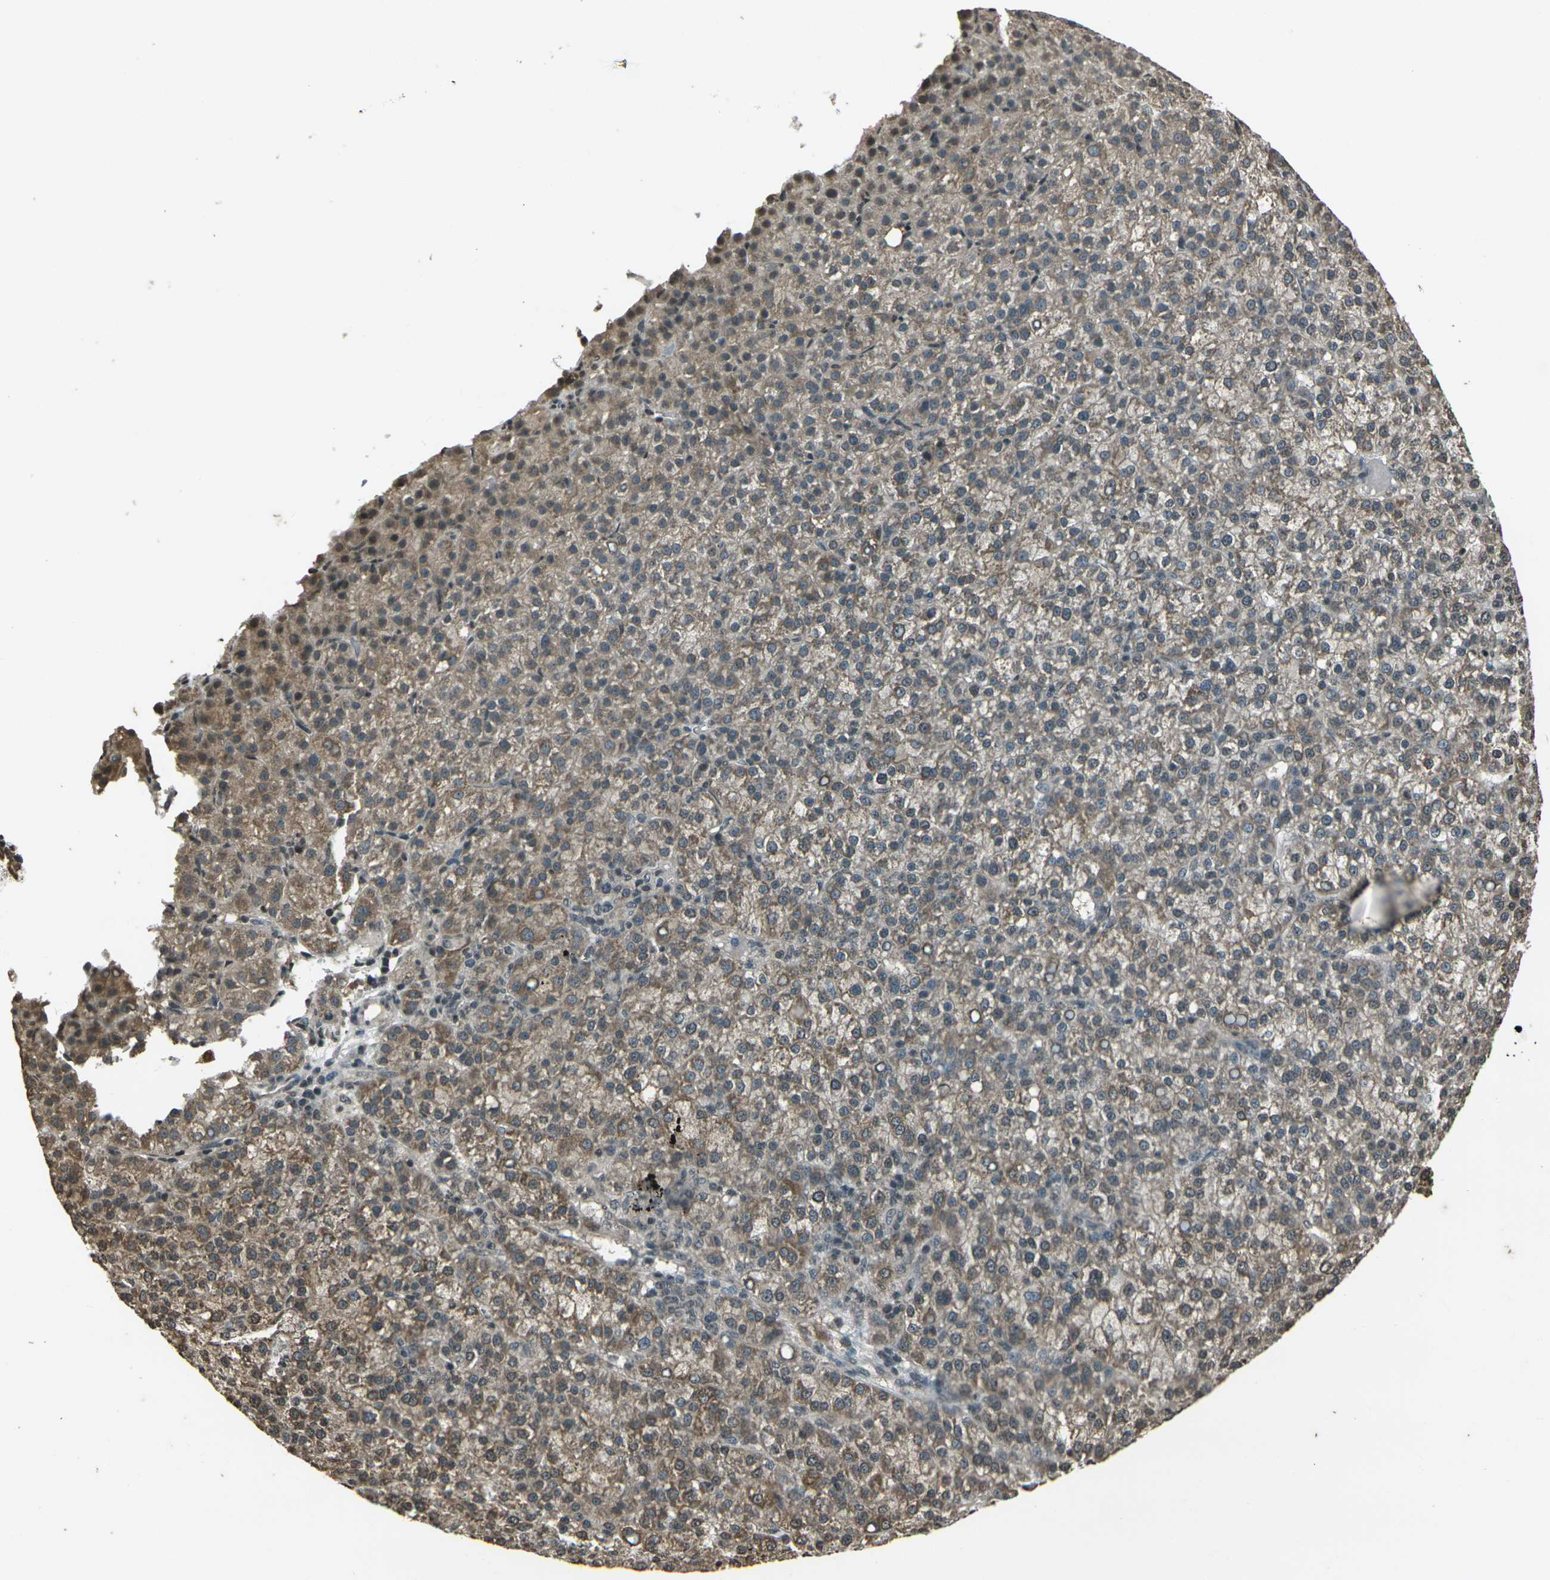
{"staining": {"intensity": "moderate", "quantity": ">75%", "location": "cytoplasmic/membranous"}, "tissue": "liver cancer", "cell_type": "Tumor cells", "image_type": "cancer", "snomed": [{"axis": "morphology", "description": "Carcinoma, Hepatocellular, NOS"}, {"axis": "topography", "description": "Liver"}], "caption": "This is a histology image of immunohistochemistry staining of liver cancer (hepatocellular carcinoma), which shows moderate positivity in the cytoplasmic/membranous of tumor cells.", "gene": "PRPF8", "patient": {"sex": "female", "age": 58}}